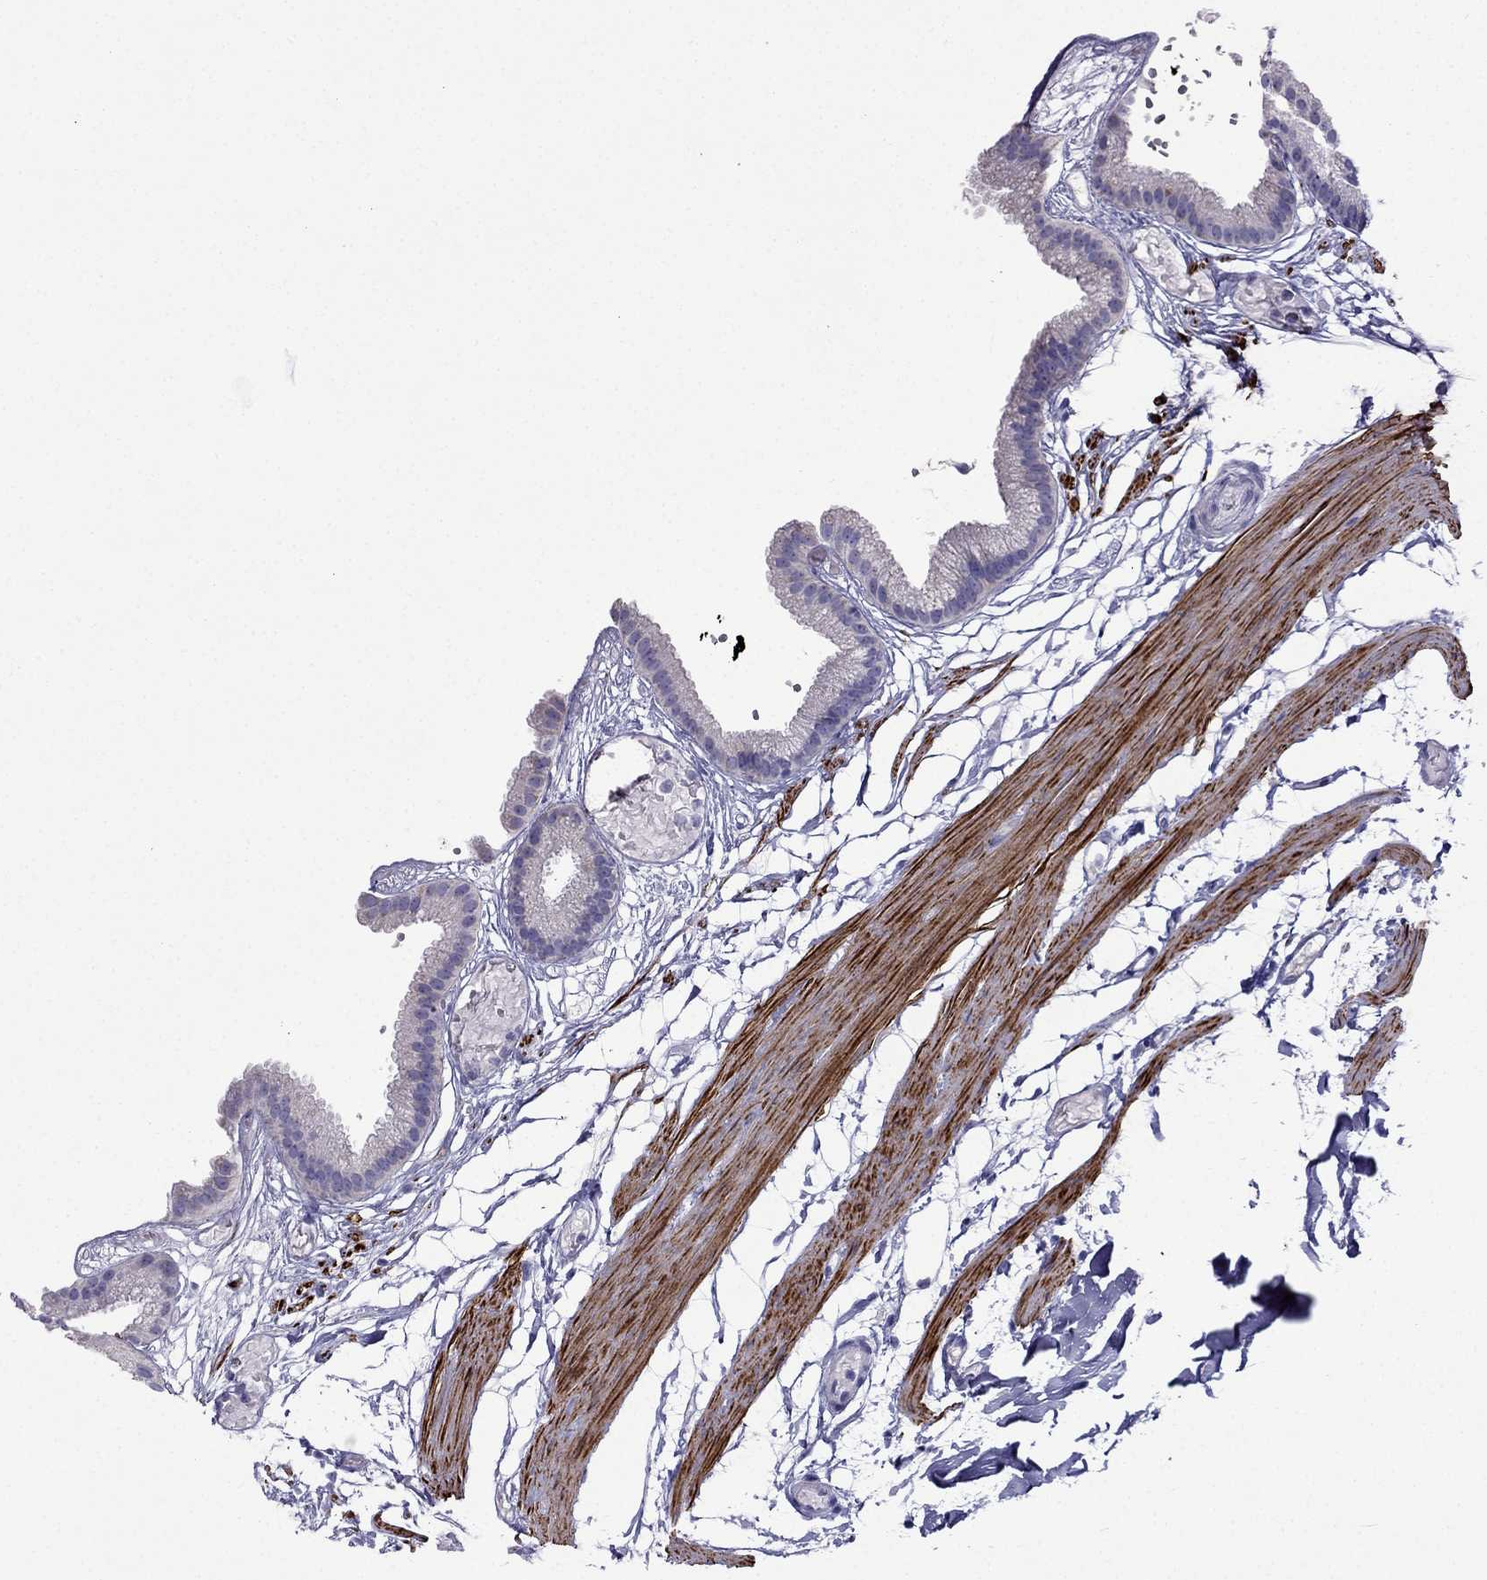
{"staining": {"intensity": "negative", "quantity": "none", "location": "none"}, "tissue": "gallbladder", "cell_type": "Glandular cells", "image_type": "normal", "snomed": [{"axis": "morphology", "description": "Normal tissue, NOS"}, {"axis": "topography", "description": "Gallbladder"}], "caption": "High power microscopy micrograph of an IHC photomicrograph of normal gallbladder, revealing no significant staining in glandular cells.", "gene": "DSC1", "patient": {"sex": "female", "age": 45}}